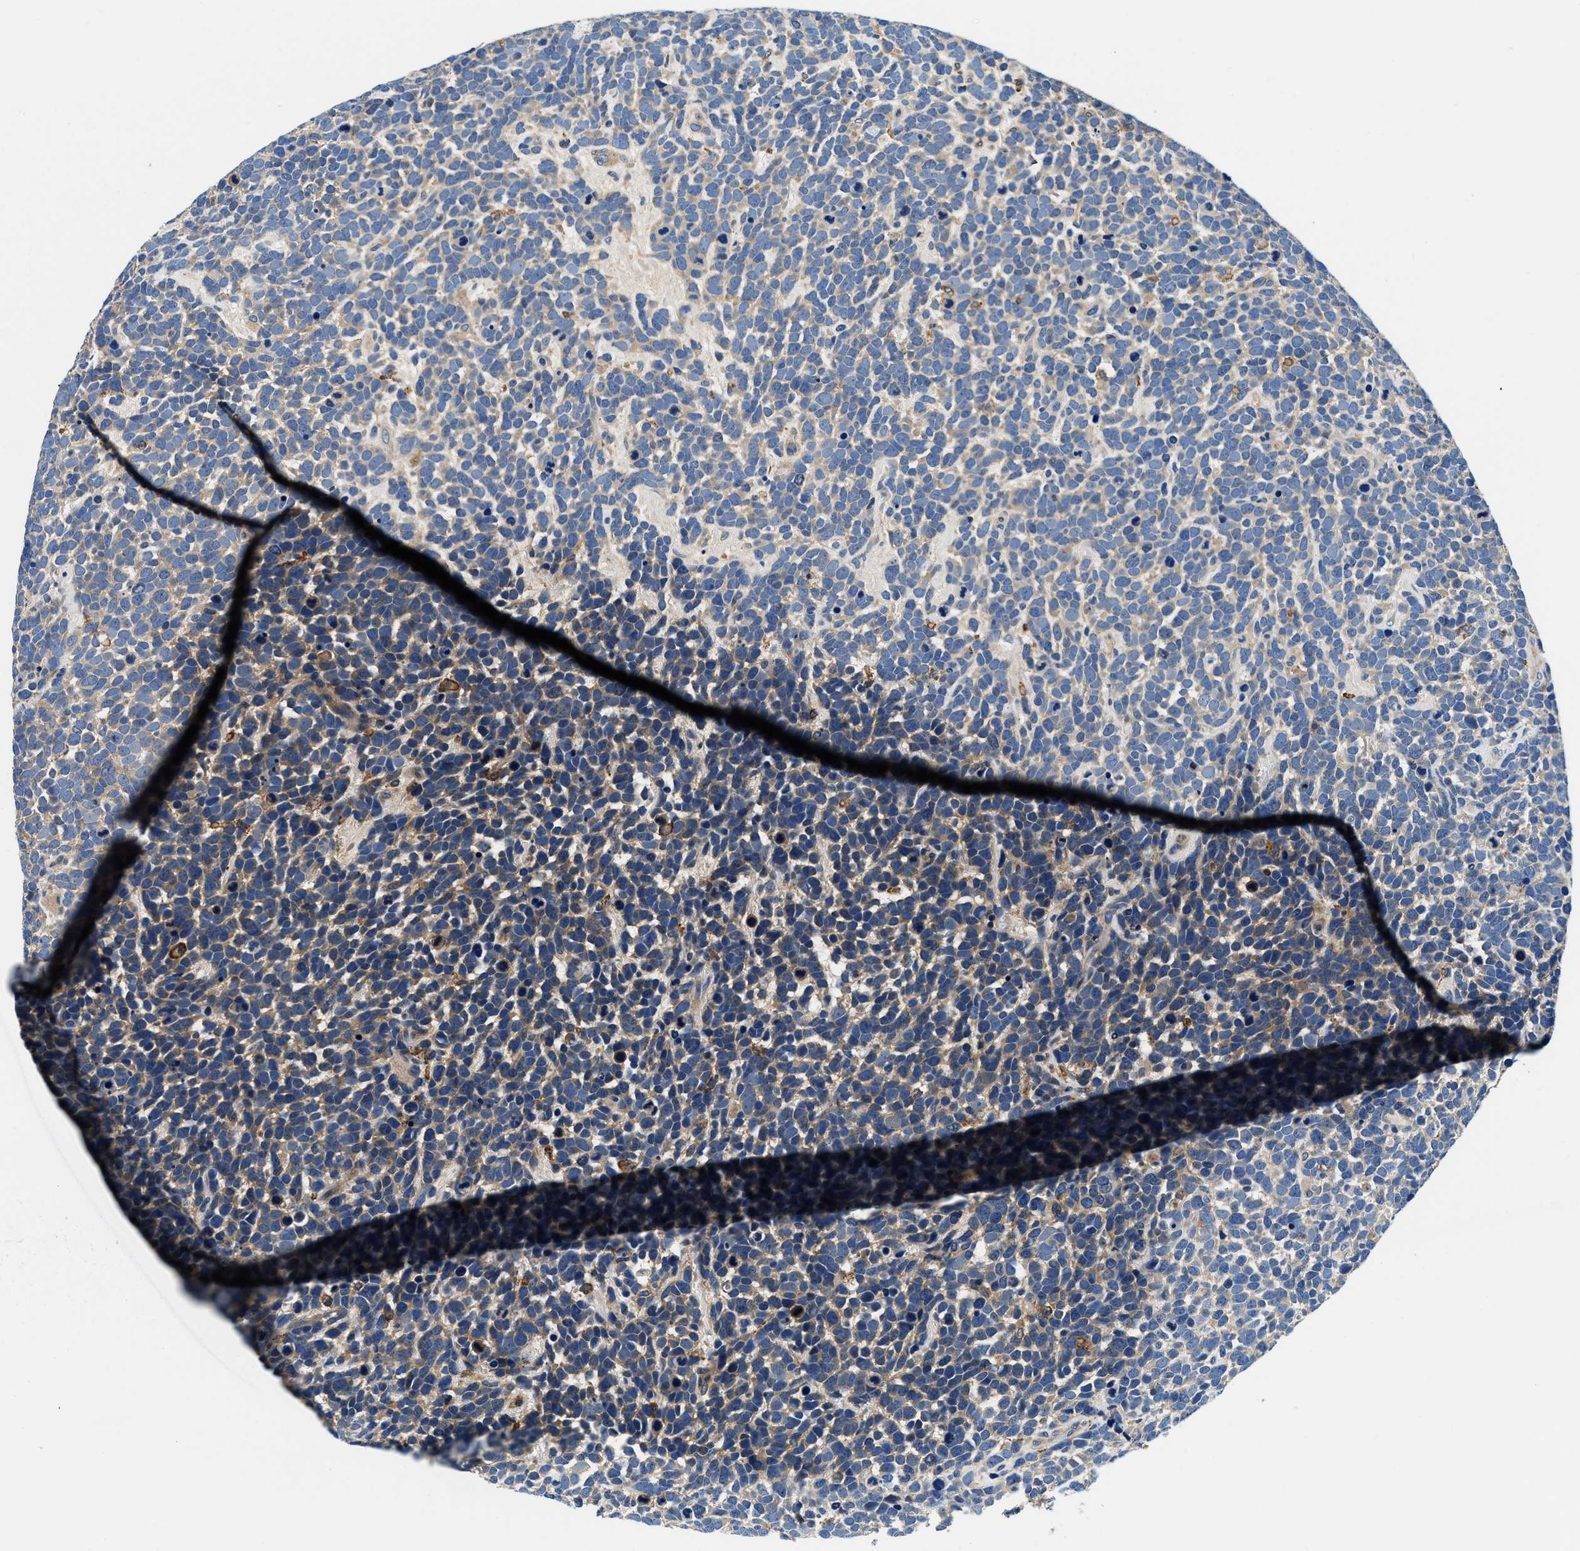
{"staining": {"intensity": "weak", "quantity": ">75%", "location": "cytoplasmic/membranous"}, "tissue": "urothelial cancer", "cell_type": "Tumor cells", "image_type": "cancer", "snomed": [{"axis": "morphology", "description": "Urothelial carcinoma, High grade"}, {"axis": "topography", "description": "Urinary bladder"}], "caption": "Weak cytoplasmic/membranous staining is present in about >75% of tumor cells in urothelial cancer.", "gene": "ZFAND3", "patient": {"sex": "female", "age": 82}}